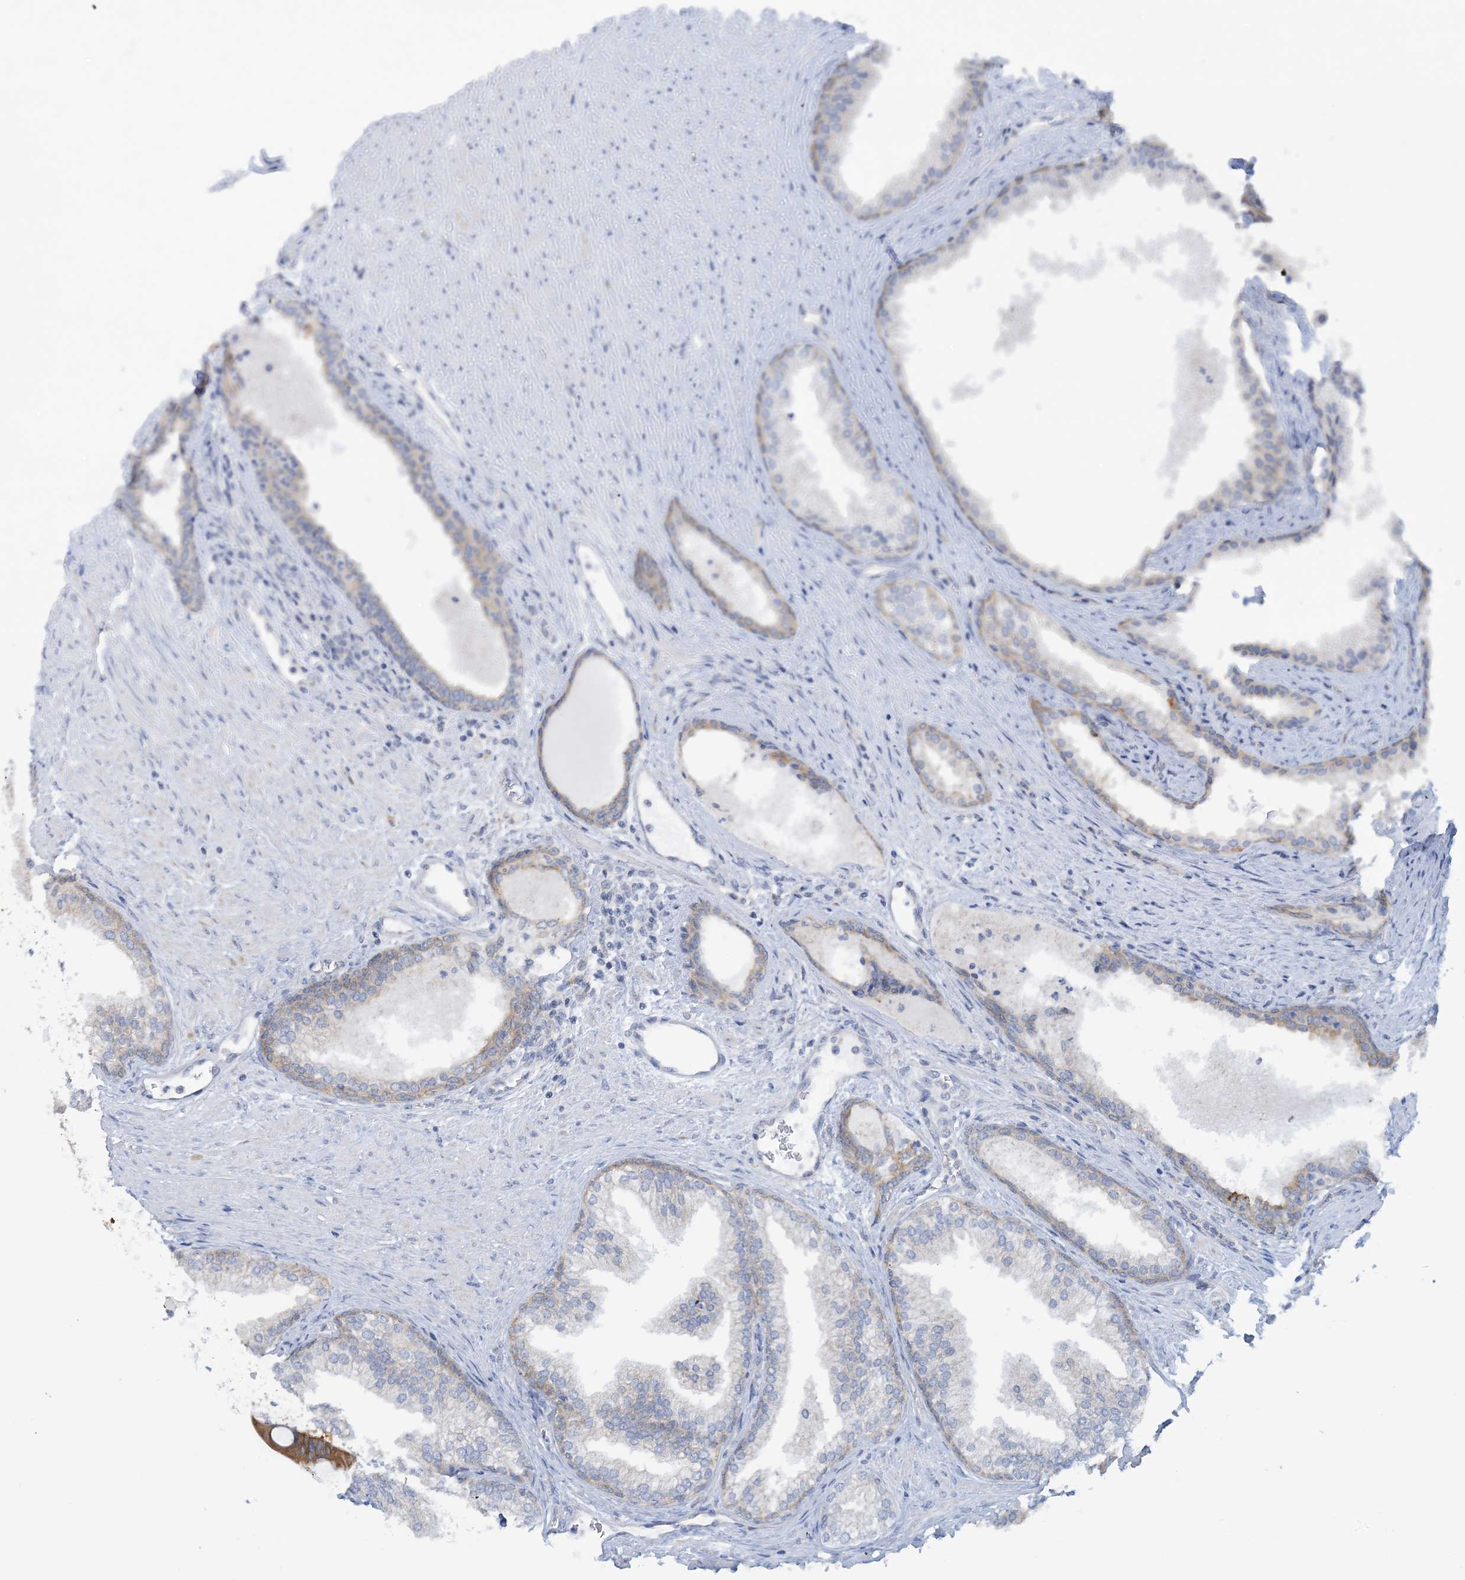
{"staining": {"intensity": "weak", "quantity": "<25%", "location": "cytoplasmic/membranous"}, "tissue": "prostate", "cell_type": "Glandular cells", "image_type": "normal", "snomed": [{"axis": "morphology", "description": "Normal tissue, NOS"}, {"axis": "topography", "description": "Prostate"}], "caption": "Prostate was stained to show a protein in brown. There is no significant expression in glandular cells. The staining is performed using DAB brown chromogen with nuclei counter-stained in using hematoxylin.", "gene": "MRPS18A", "patient": {"sex": "male", "age": 76}}